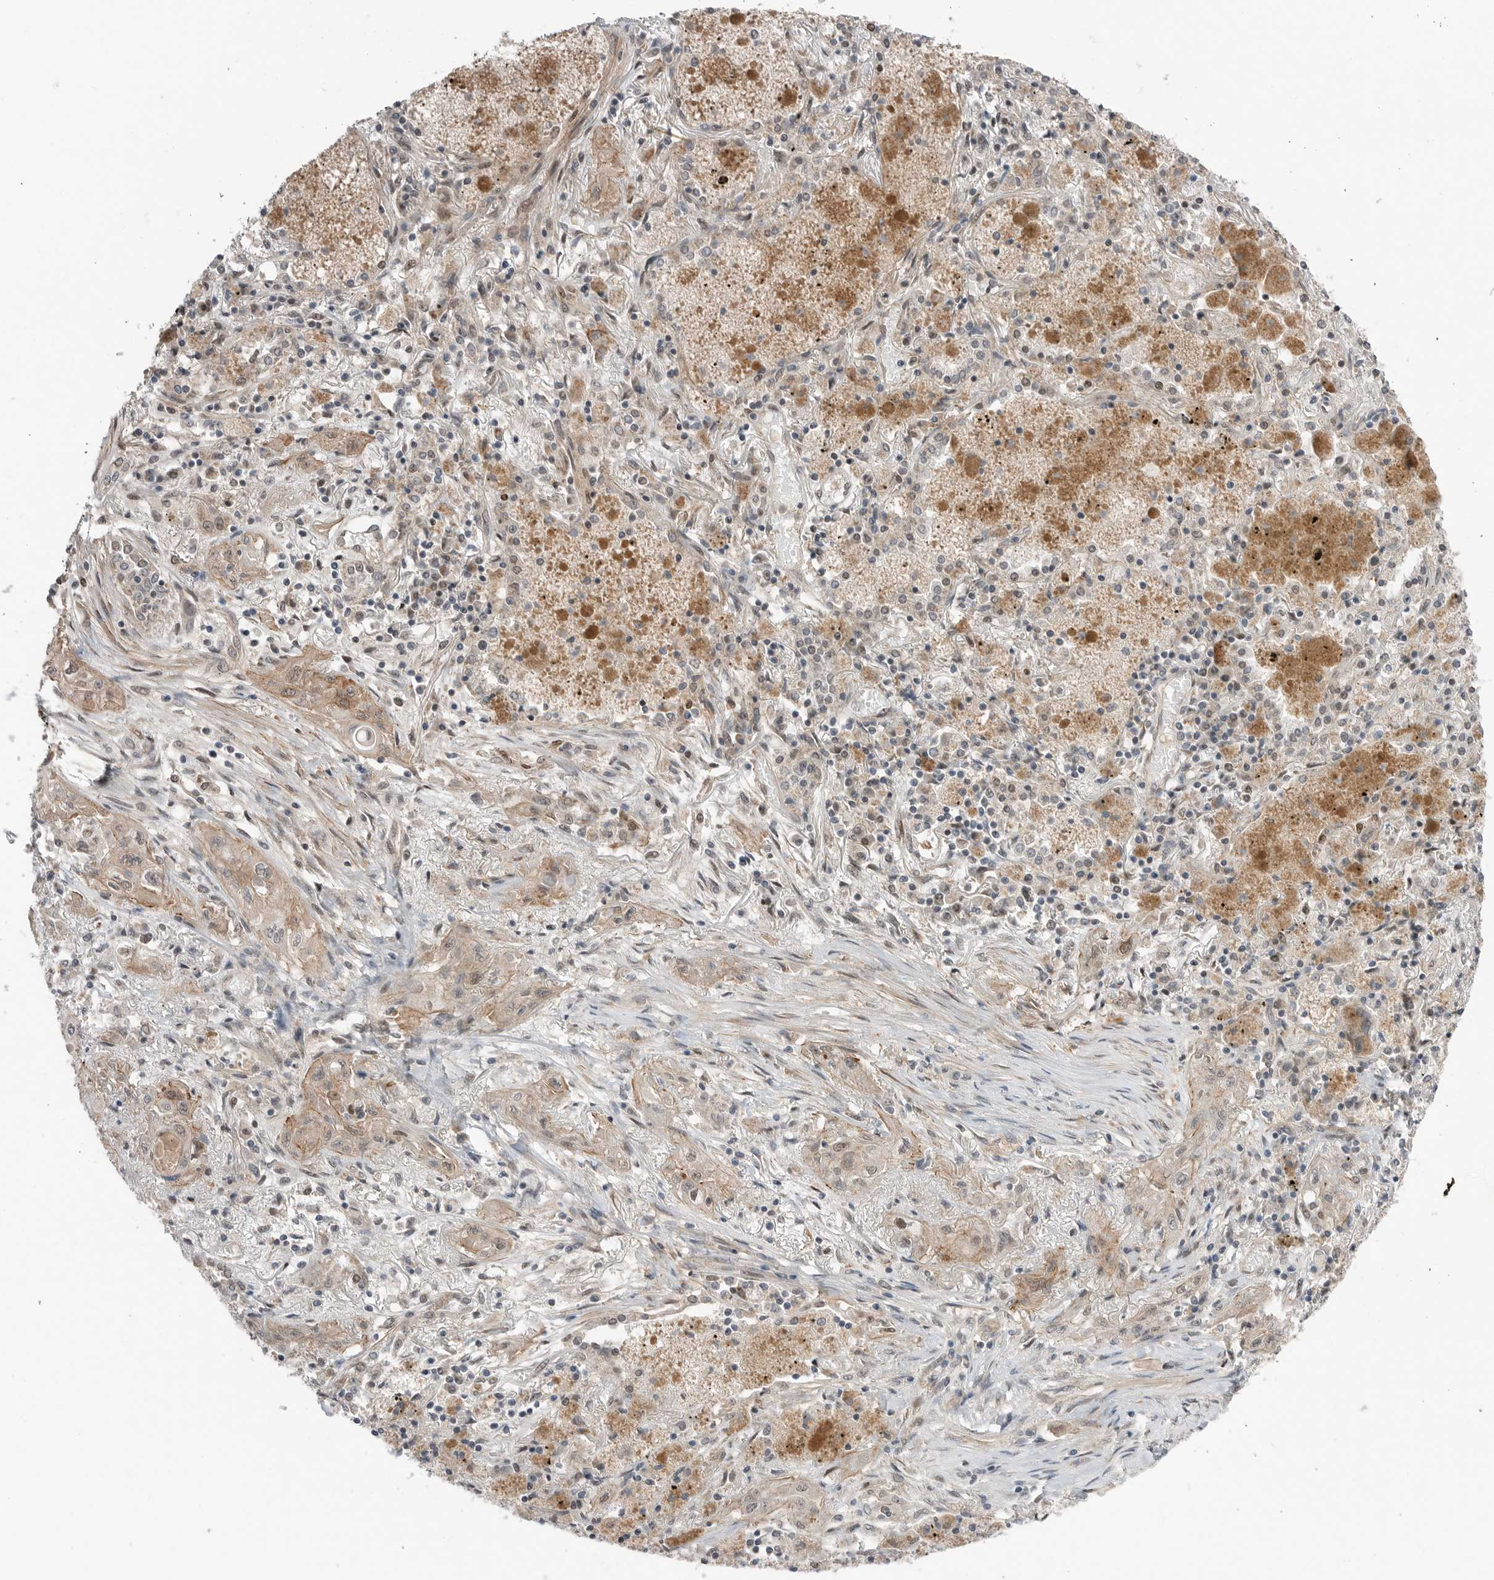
{"staining": {"intensity": "weak", "quantity": ">75%", "location": "cytoplasmic/membranous"}, "tissue": "lung cancer", "cell_type": "Tumor cells", "image_type": "cancer", "snomed": [{"axis": "morphology", "description": "Squamous cell carcinoma, NOS"}, {"axis": "topography", "description": "Lung"}], "caption": "Lung cancer (squamous cell carcinoma) stained with a brown dye exhibits weak cytoplasmic/membranous positive staining in about >75% of tumor cells.", "gene": "NTAQ1", "patient": {"sex": "female", "age": 47}}